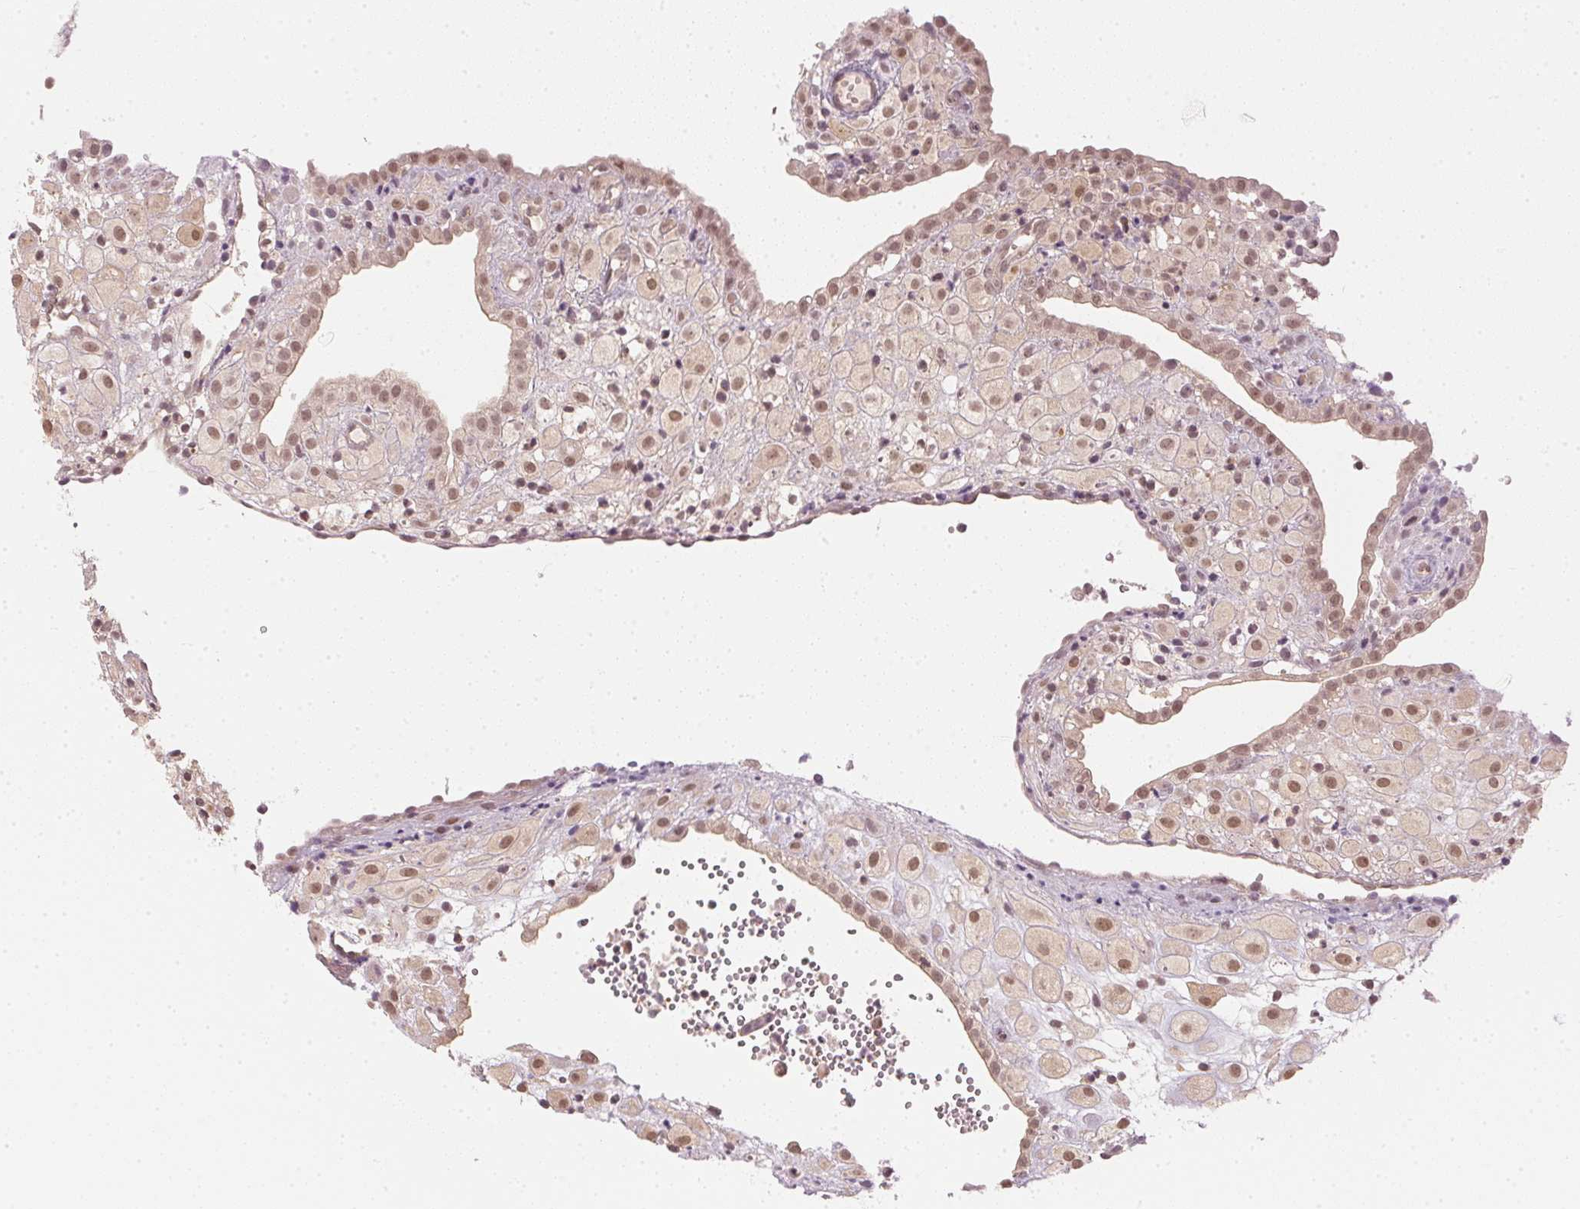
{"staining": {"intensity": "moderate", "quantity": ">75%", "location": "nuclear"}, "tissue": "placenta", "cell_type": "Decidual cells", "image_type": "normal", "snomed": [{"axis": "morphology", "description": "Normal tissue, NOS"}, {"axis": "topography", "description": "Placenta"}], "caption": "DAB immunohistochemical staining of normal human placenta displays moderate nuclear protein positivity in approximately >75% of decidual cells. Nuclei are stained in blue.", "gene": "UBE2L3", "patient": {"sex": "female", "age": 24}}